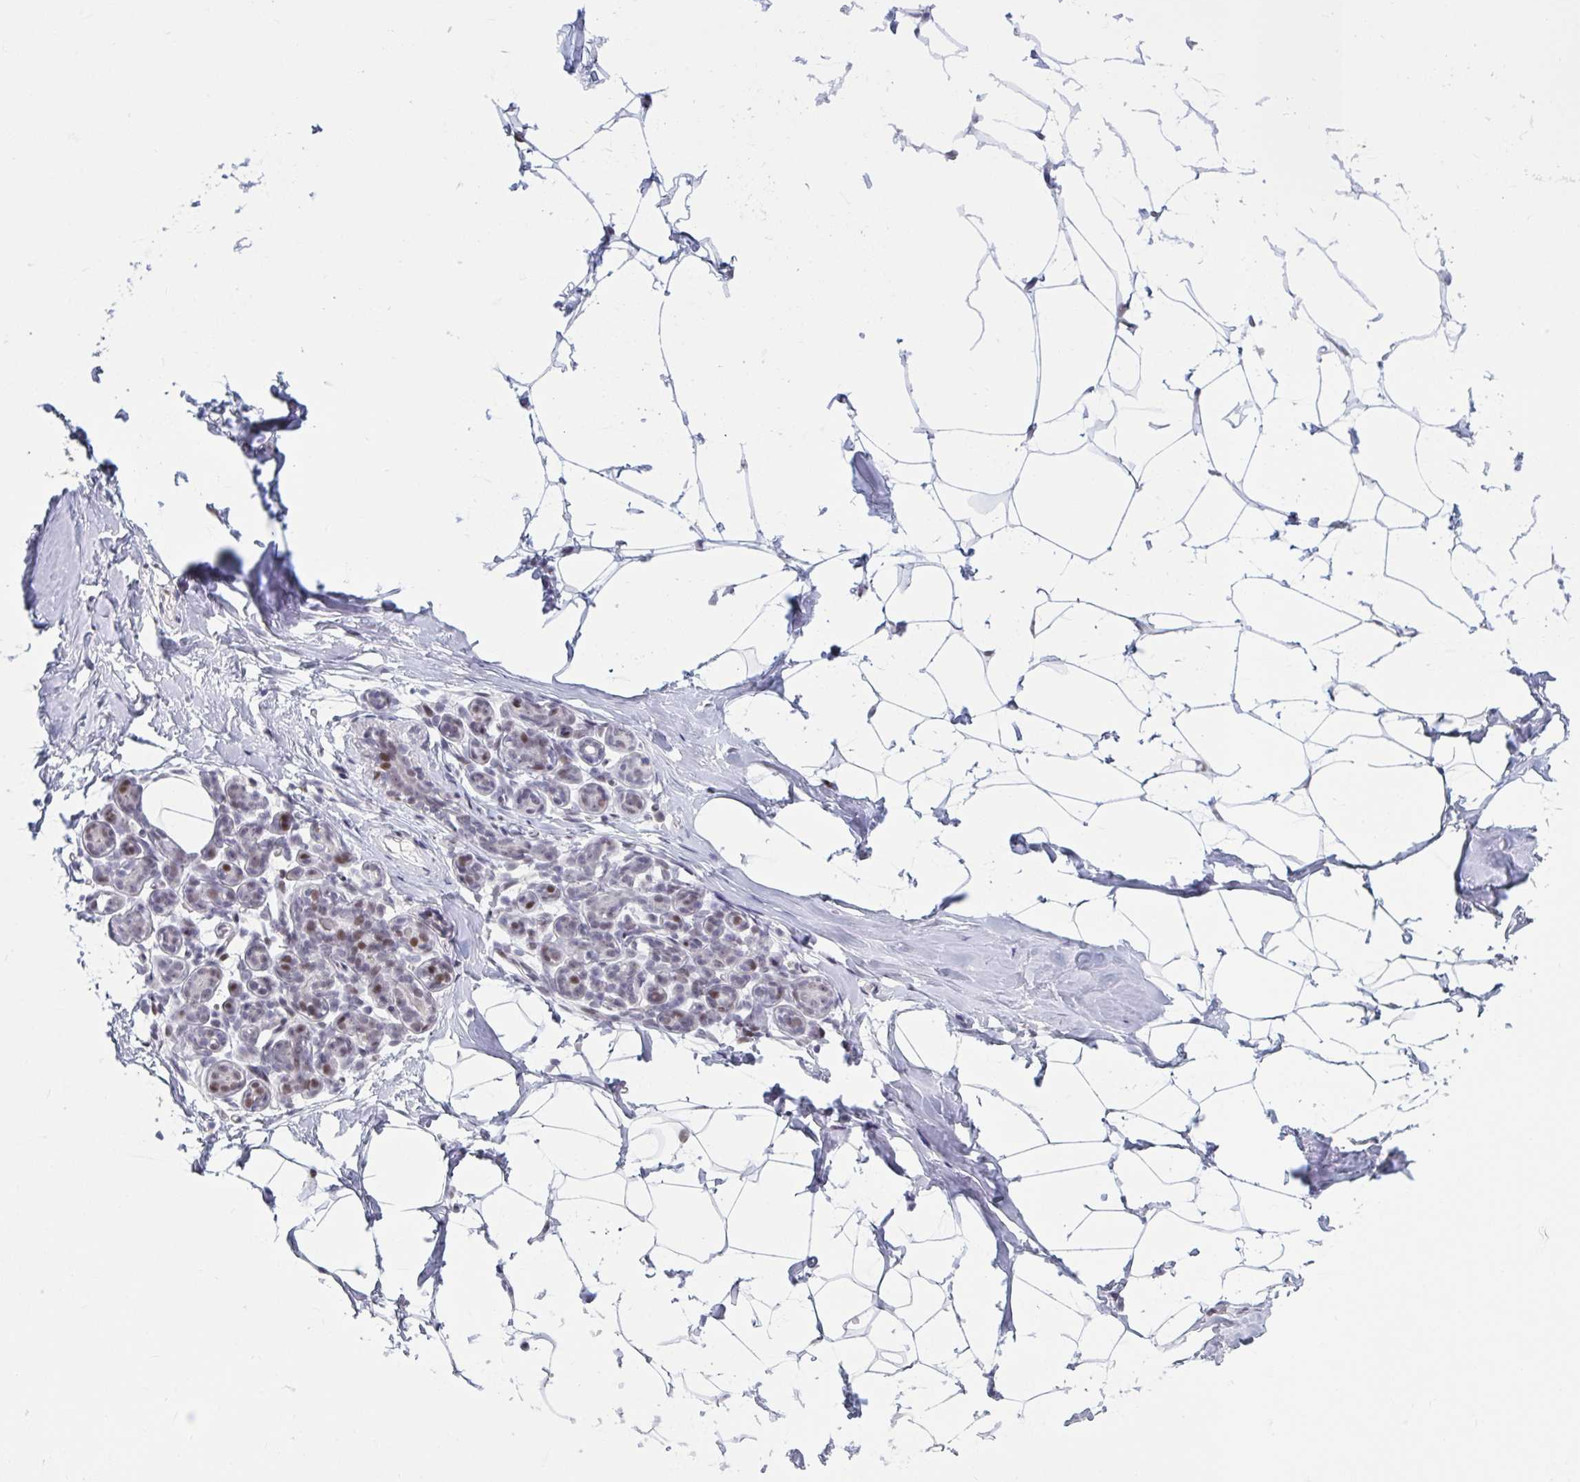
{"staining": {"intensity": "negative", "quantity": "none", "location": "none"}, "tissue": "breast", "cell_type": "Adipocytes", "image_type": "normal", "snomed": [{"axis": "morphology", "description": "Normal tissue, NOS"}, {"axis": "topography", "description": "Breast"}], "caption": "DAB (3,3'-diaminobenzidine) immunohistochemical staining of normal human breast shows no significant positivity in adipocytes. Nuclei are stained in blue.", "gene": "HSD17B6", "patient": {"sex": "female", "age": 32}}